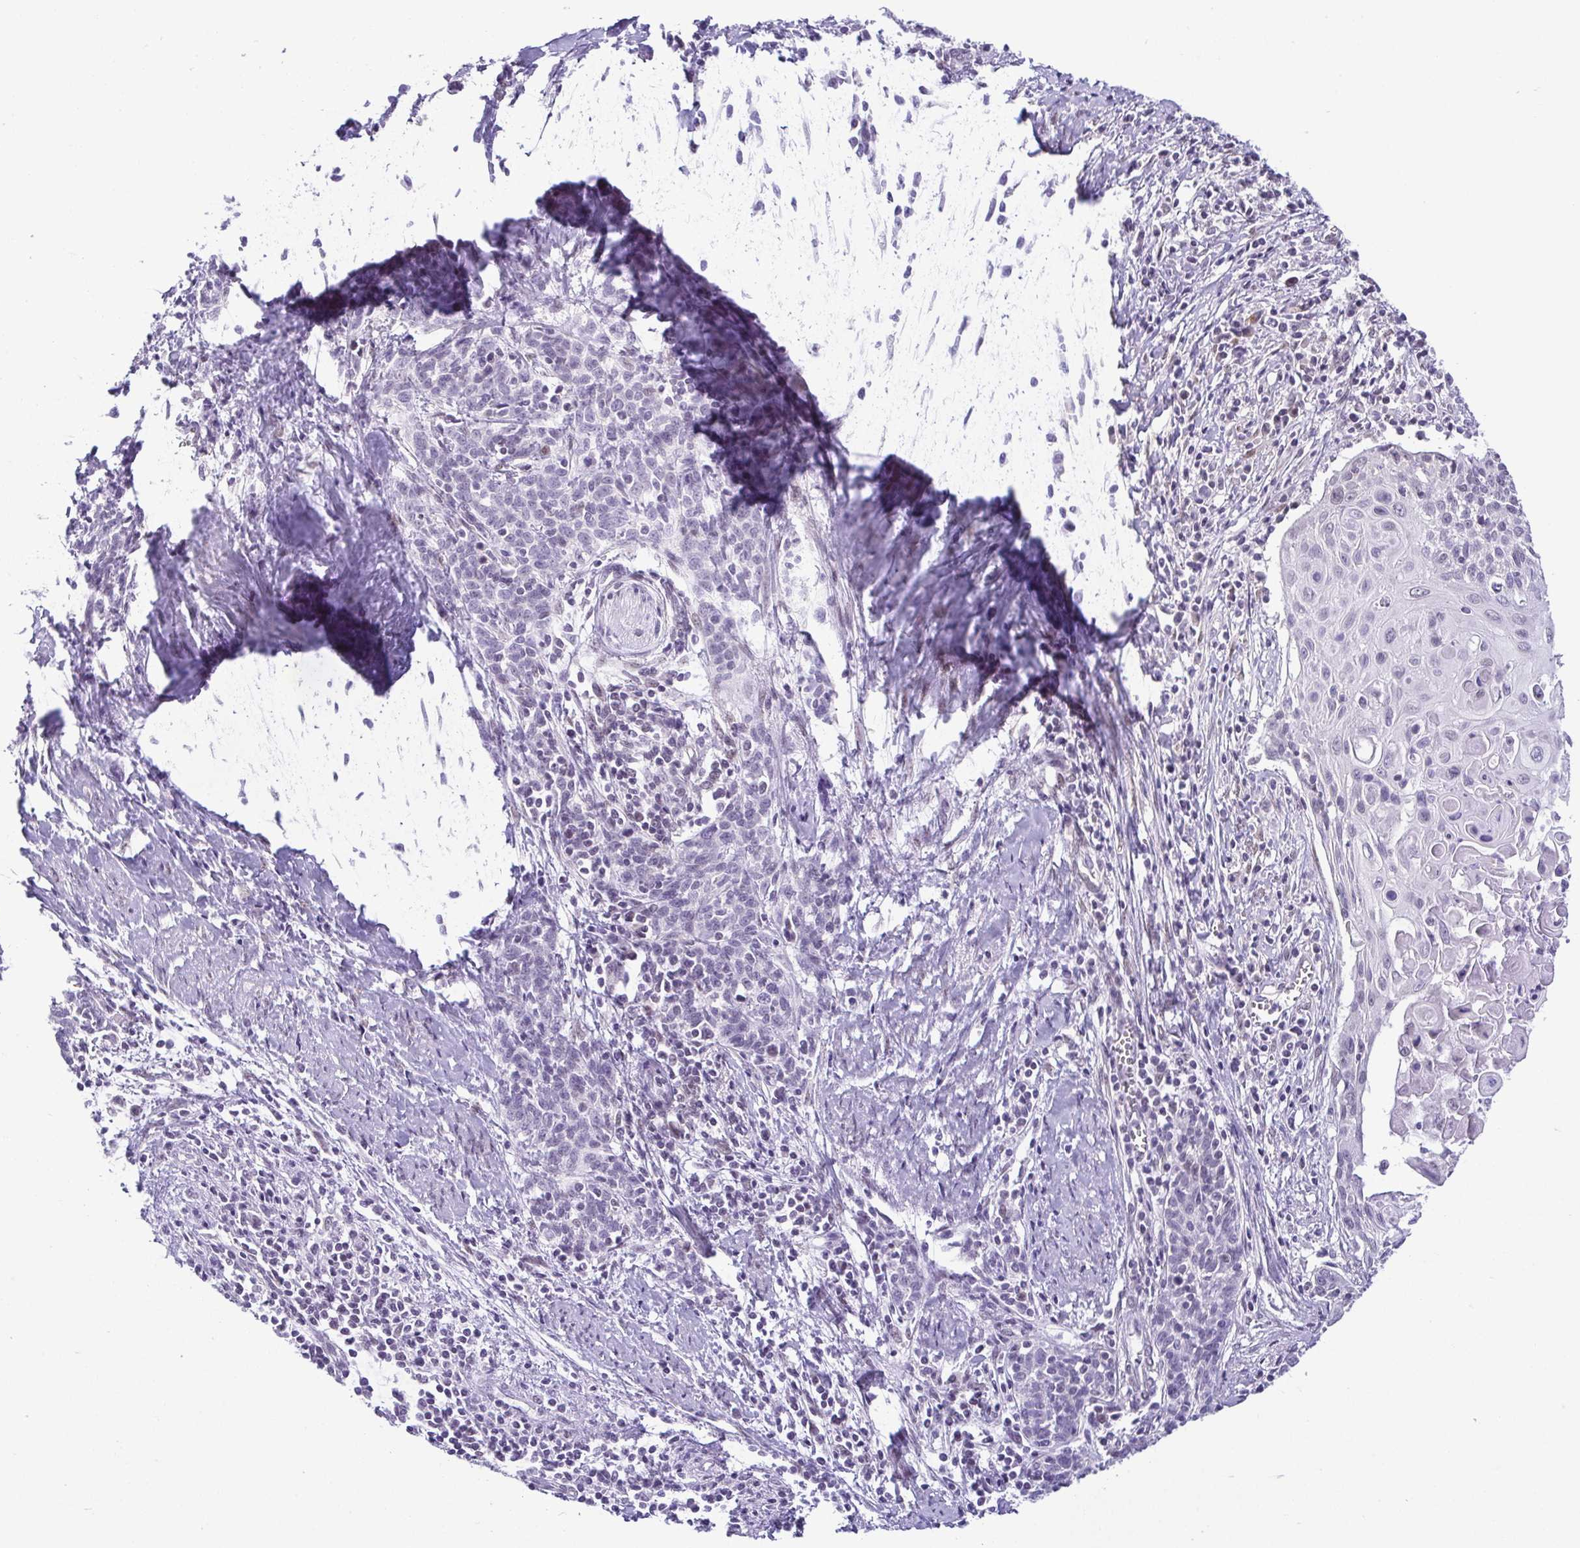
{"staining": {"intensity": "negative", "quantity": "none", "location": "none"}, "tissue": "cervical cancer", "cell_type": "Tumor cells", "image_type": "cancer", "snomed": [{"axis": "morphology", "description": "Squamous cell carcinoma, NOS"}, {"axis": "topography", "description": "Cervix"}], "caption": "The histopathology image exhibits no staining of tumor cells in cervical cancer.", "gene": "RBM3", "patient": {"sex": "female", "age": 39}}